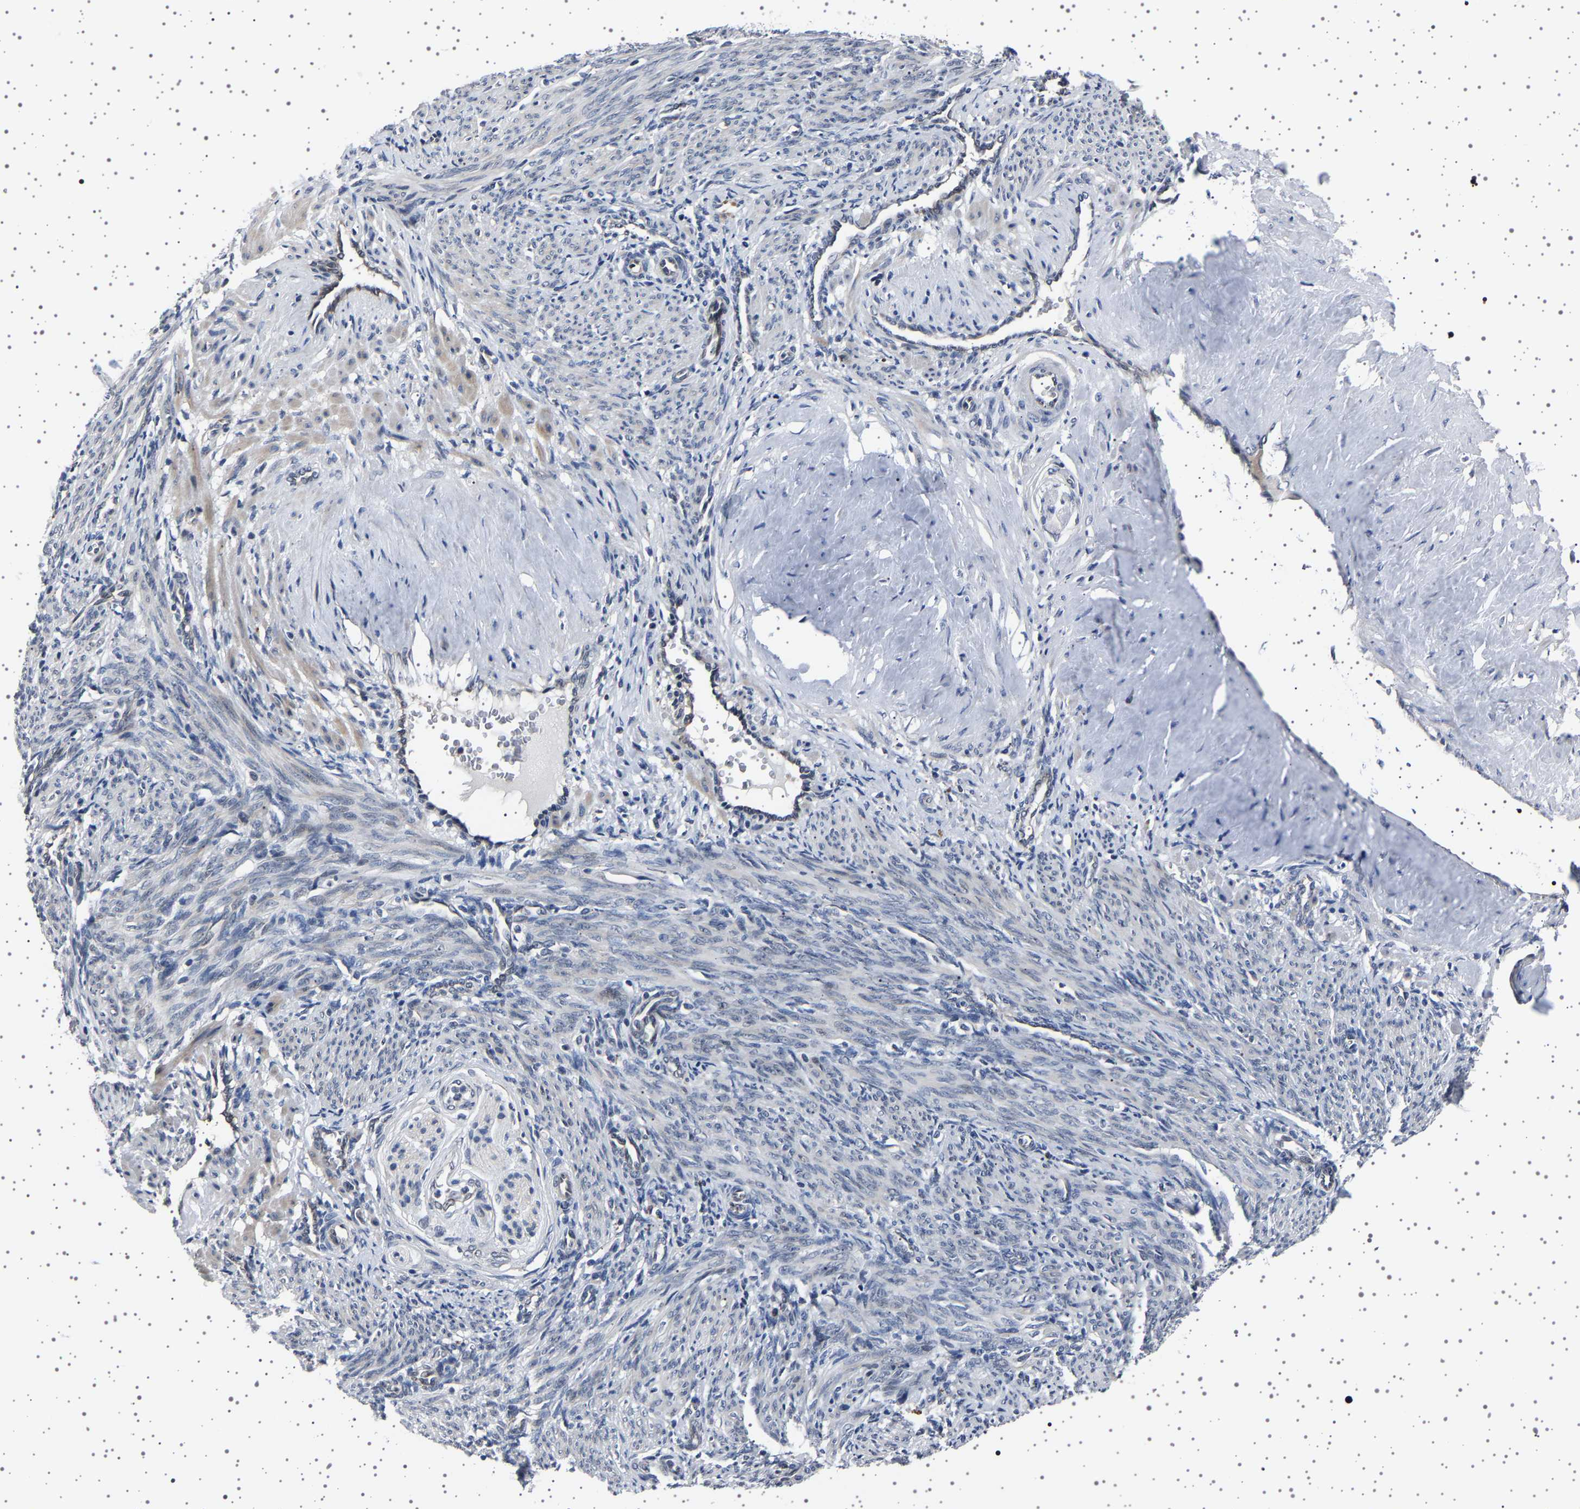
{"staining": {"intensity": "negative", "quantity": "none", "location": "none"}, "tissue": "smooth muscle", "cell_type": "Smooth muscle cells", "image_type": "normal", "snomed": [{"axis": "morphology", "description": "Normal tissue, NOS"}, {"axis": "topography", "description": "Endometrium"}], "caption": "Micrograph shows no protein expression in smooth muscle cells of unremarkable smooth muscle. Nuclei are stained in blue.", "gene": "IL10RB", "patient": {"sex": "female", "age": 33}}